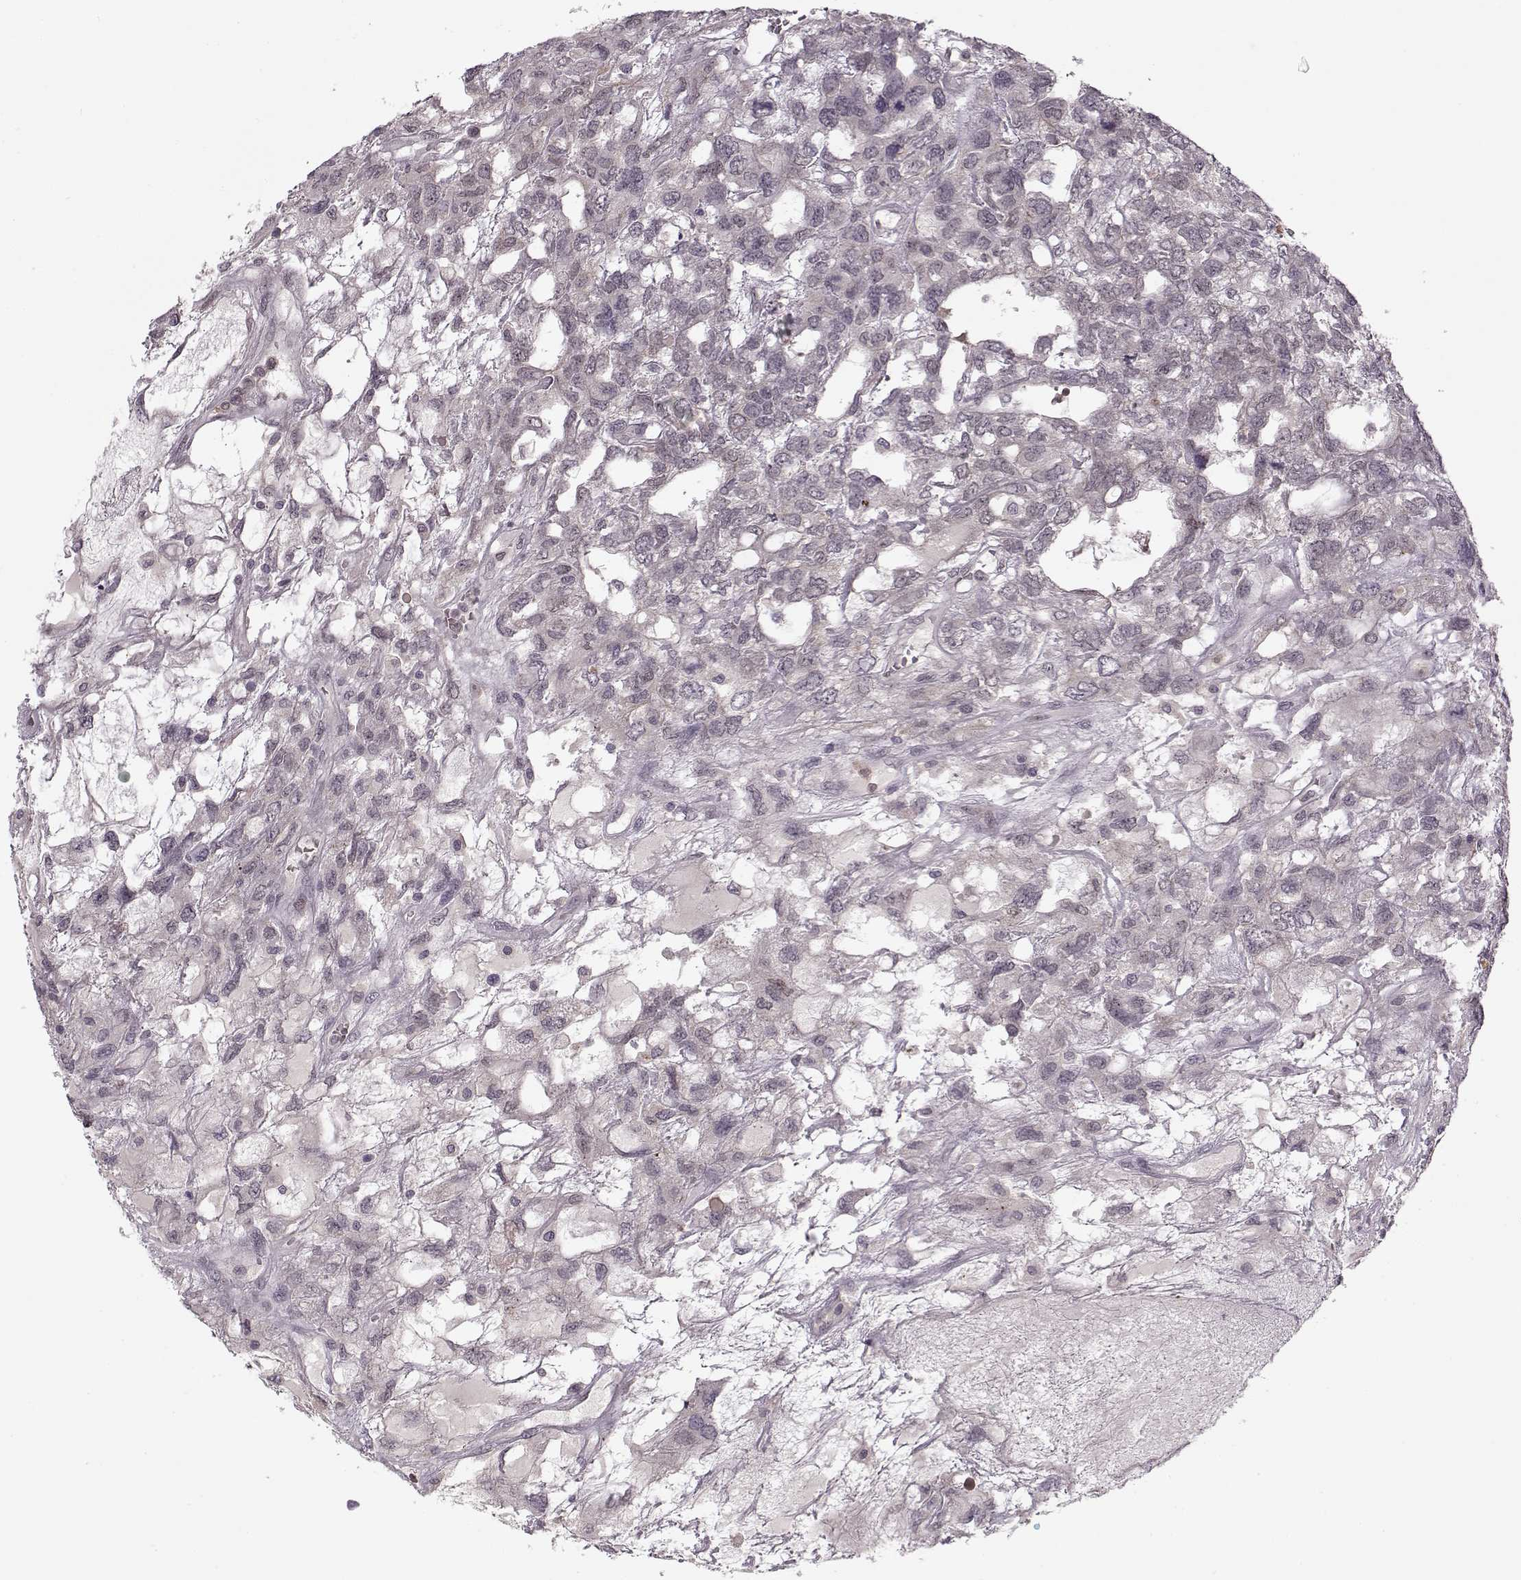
{"staining": {"intensity": "negative", "quantity": "none", "location": "none"}, "tissue": "testis cancer", "cell_type": "Tumor cells", "image_type": "cancer", "snomed": [{"axis": "morphology", "description": "Seminoma, NOS"}, {"axis": "topography", "description": "Testis"}], "caption": "This is an immunohistochemistry histopathology image of human testis seminoma. There is no positivity in tumor cells.", "gene": "DENND4B", "patient": {"sex": "male", "age": 52}}